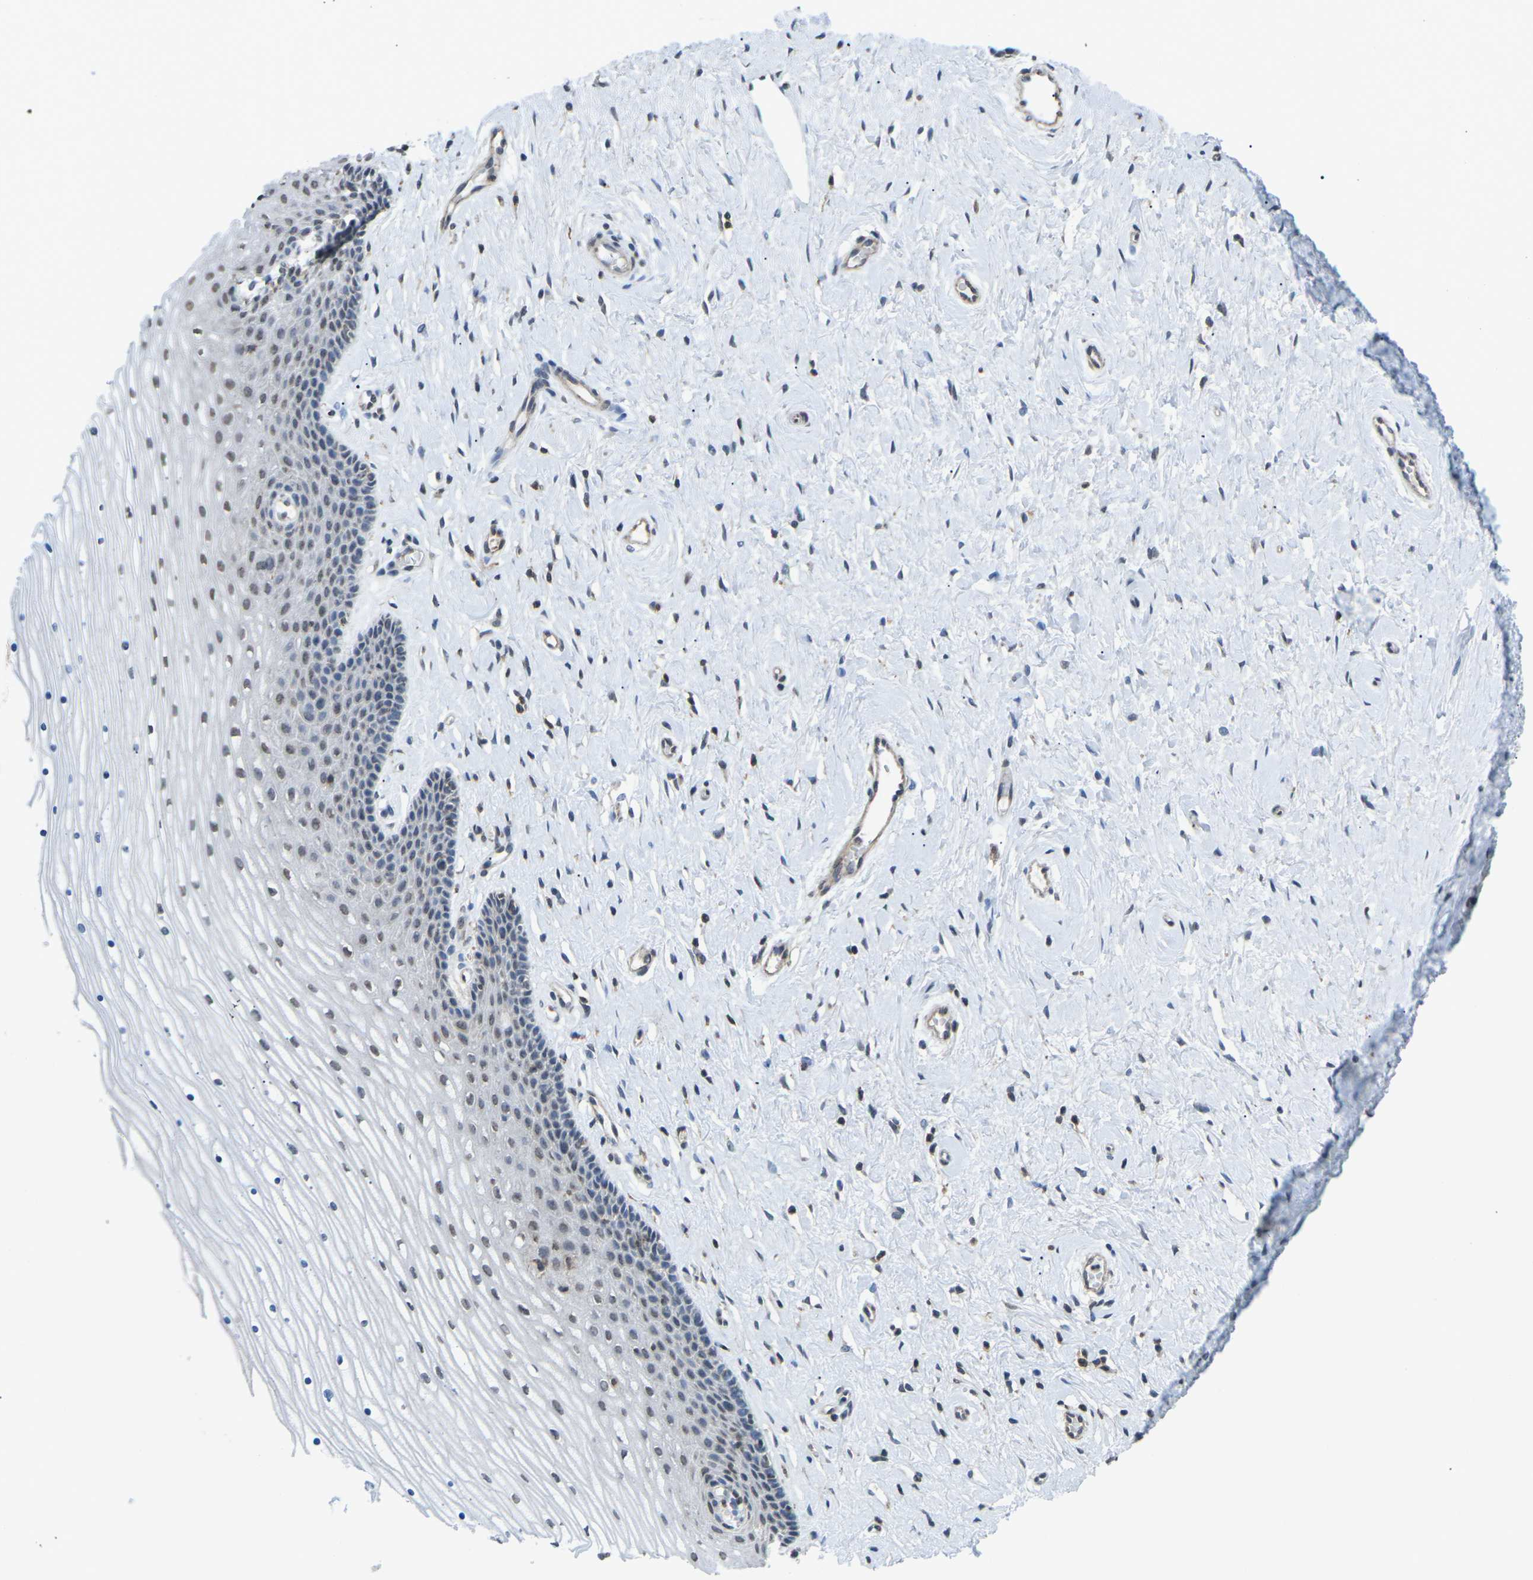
{"staining": {"intensity": "weak", "quantity": "<25%", "location": "nuclear"}, "tissue": "cervix", "cell_type": "Glandular cells", "image_type": "normal", "snomed": [{"axis": "morphology", "description": "Normal tissue, NOS"}, {"axis": "topography", "description": "Cervix"}], "caption": "The image exhibits no significant positivity in glandular cells of cervix.", "gene": "TFR2", "patient": {"sex": "female", "age": 39}}